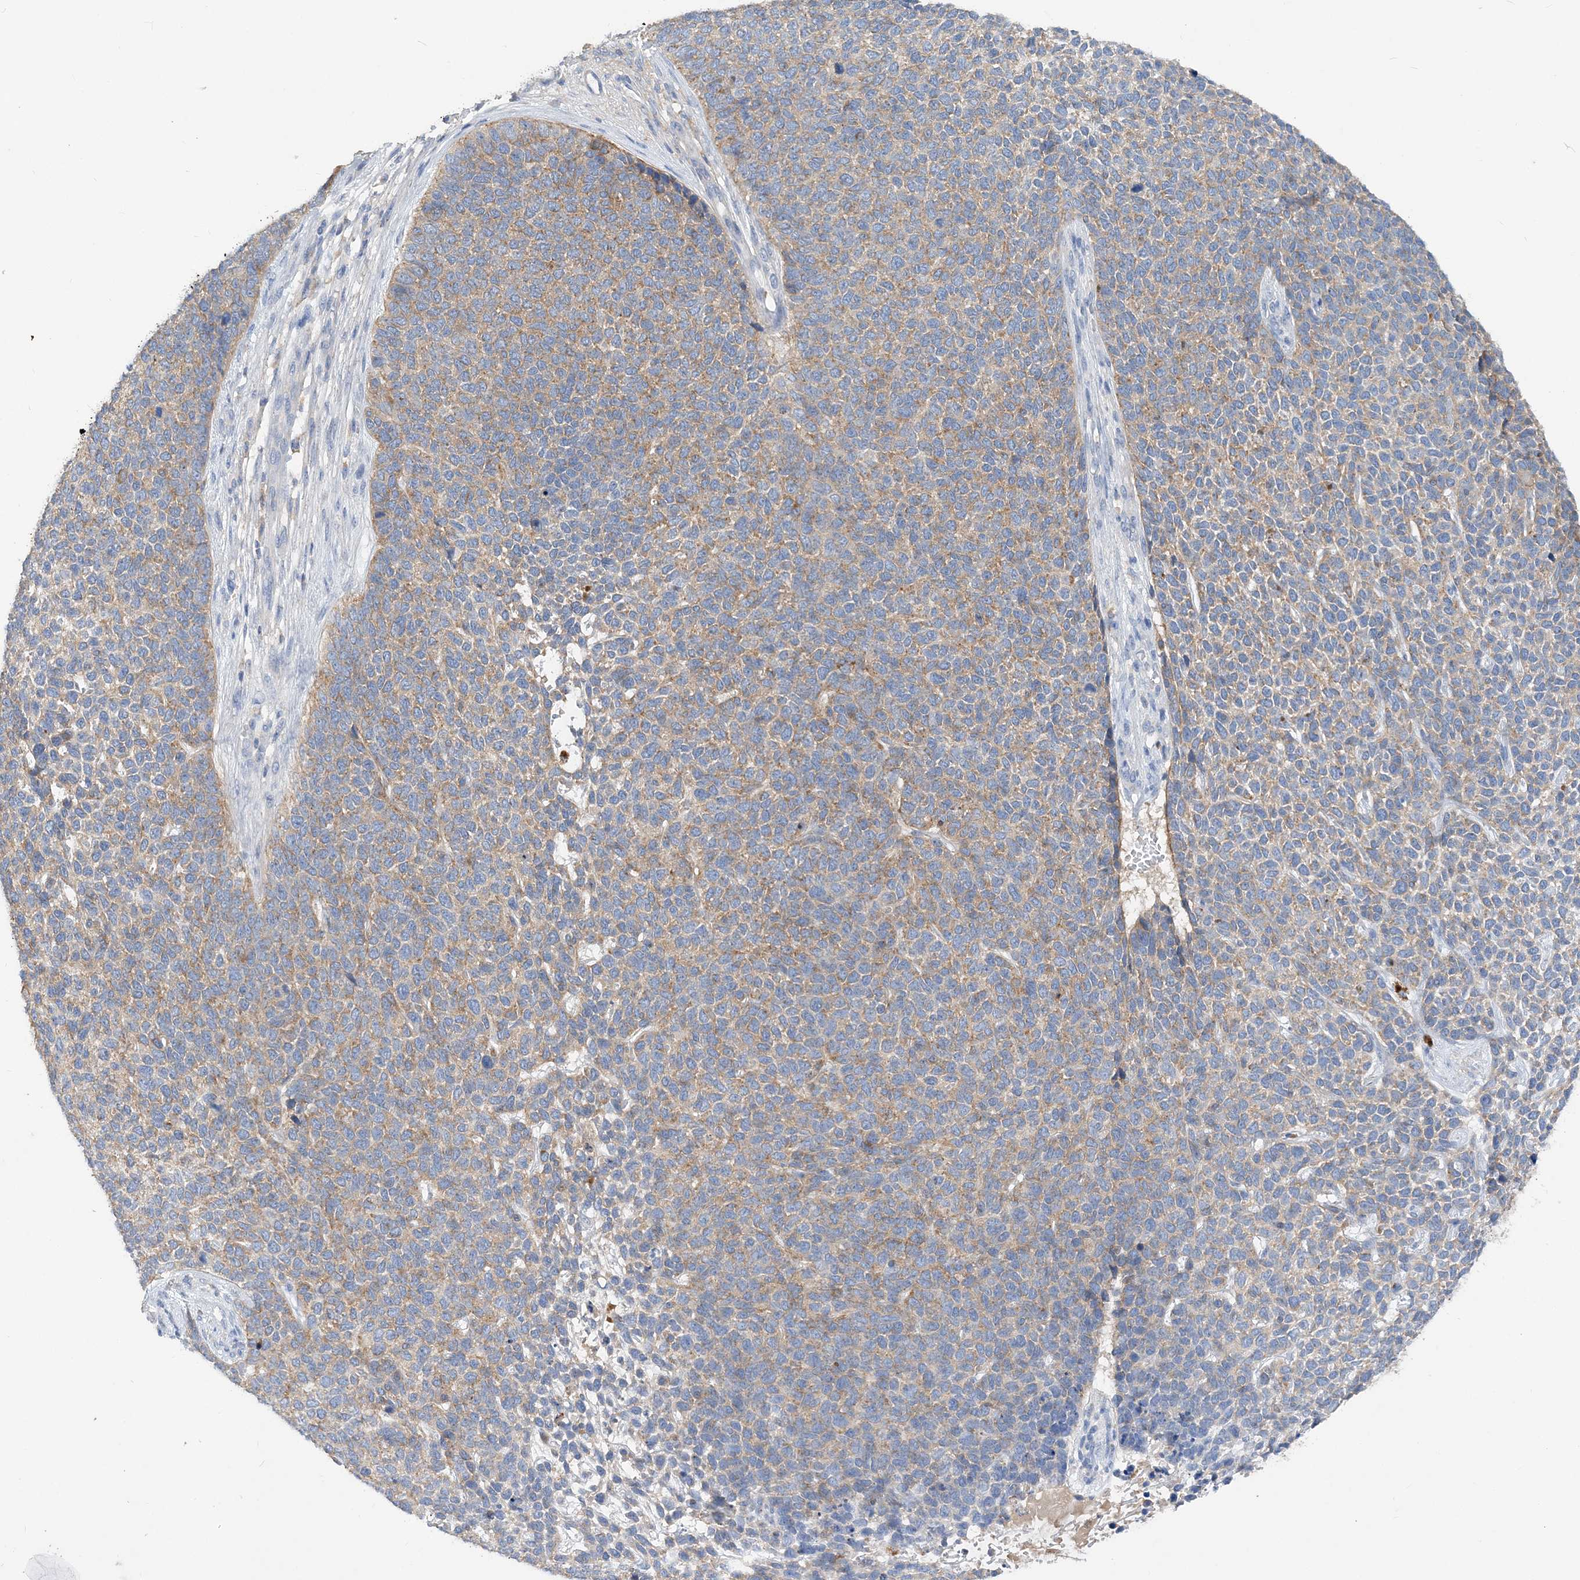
{"staining": {"intensity": "moderate", "quantity": ">75%", "location": "cytoplasmic/membranous"}, "tissue": "skin cancer", "cell_type": "Tumor cells", "image_type": "cancer", "snomed": [{"axis": "morphology", "description": "Basal cell carcinoma"}, {"axis": "topography", "description": "Skin"}], "caption": "Protein expression analysis of skin cancer (basal cell carcinoma) exhibits moderate cytoplasmic/membranous positivity in approximately >75% of tumor cells. The staining is performed using DAB (3,3'-diaminobenzidine) brown chromogen to label protein expression. The nuclei are counter-stained blue using hematoxylin.", "gene": "GRINA", "patient": {"sex": "female", "age": 84}}